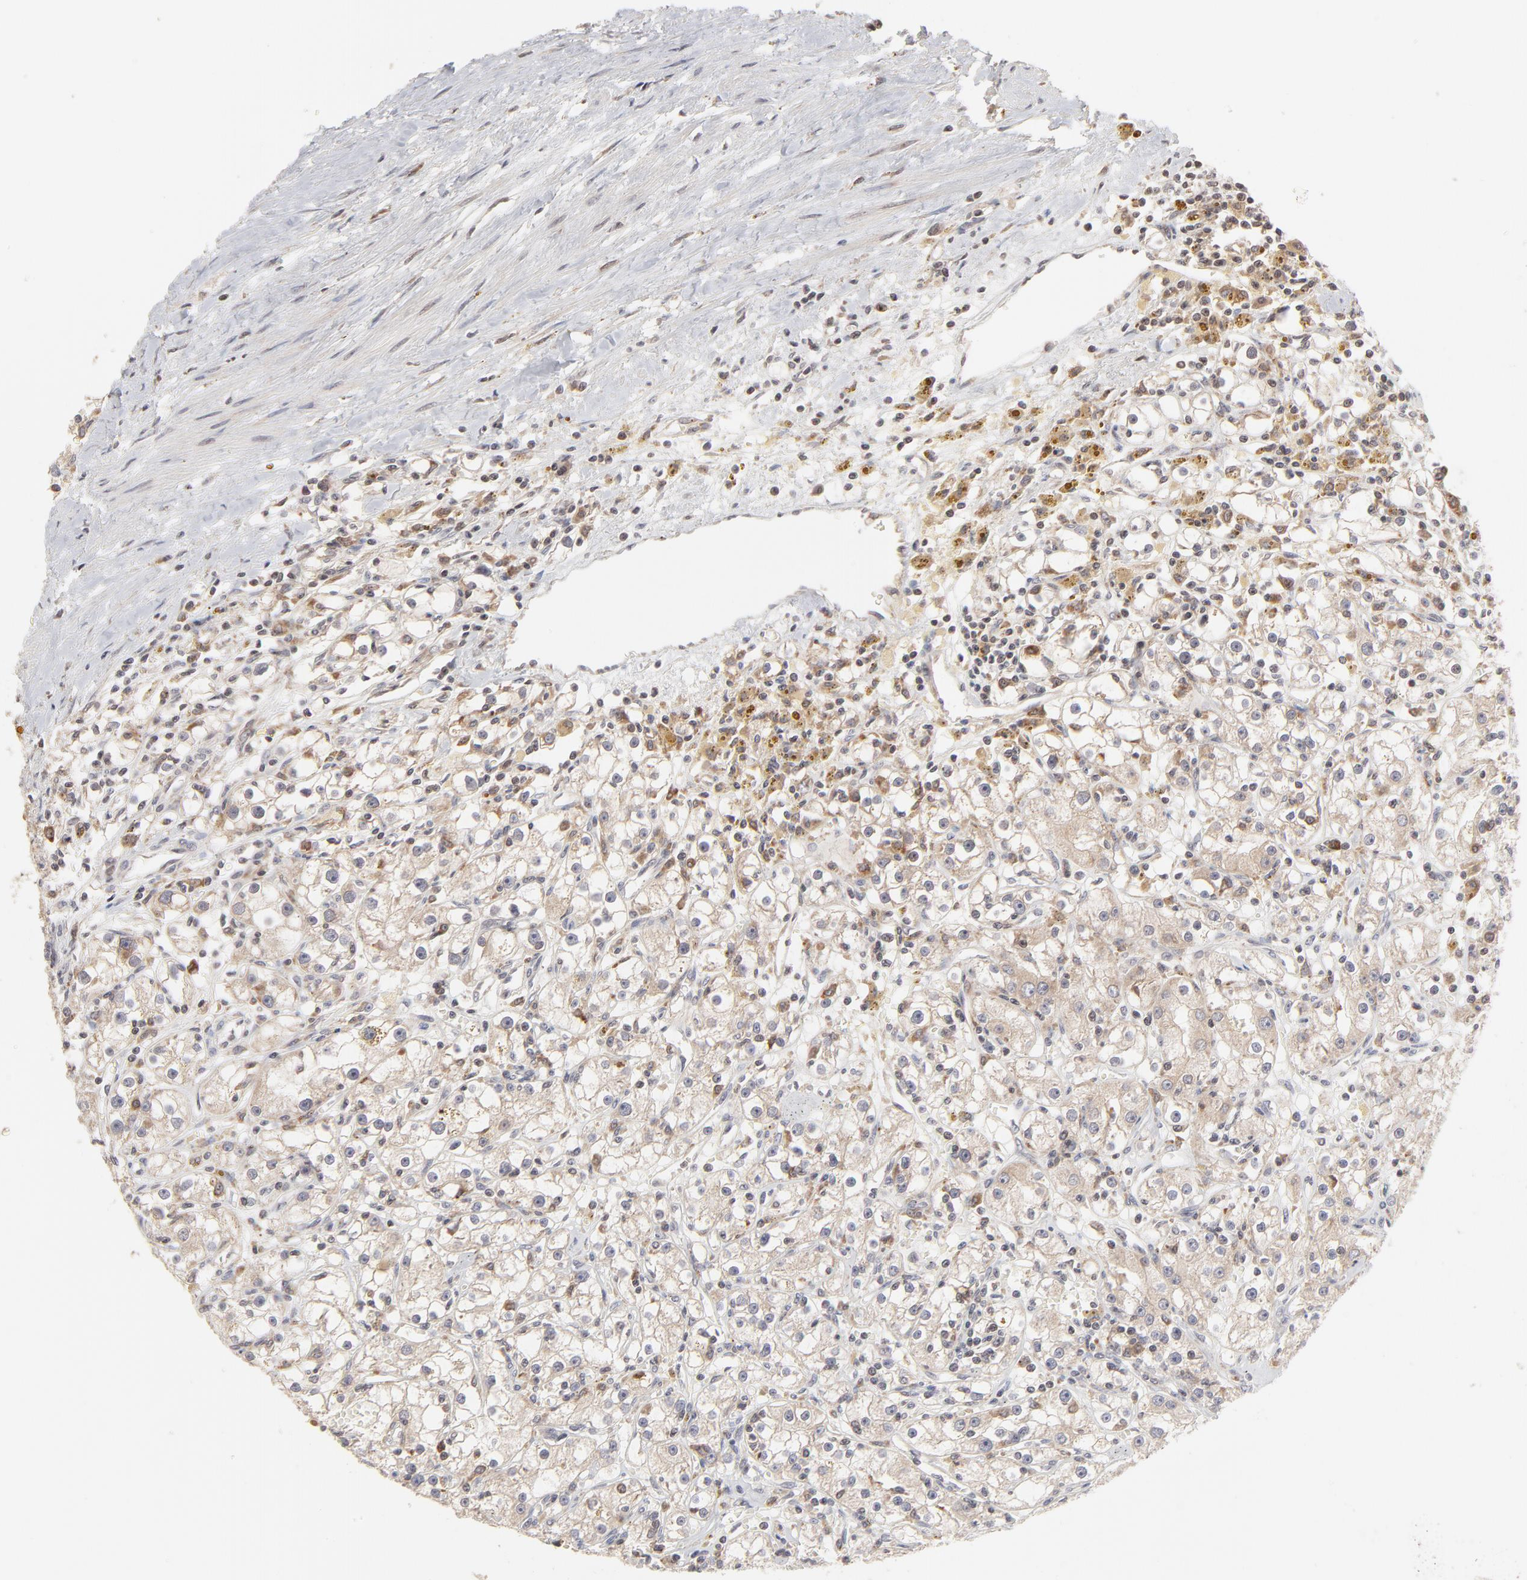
{"staining": {"intensity": "weak", "quantity": "25%-75%", "location": "cytoplasmic/membranous"}, "tissue": "renal cancer", "cell_type": "Tumor cells", "image_type": "cancer", "snomed": [{"axis": "morphology", "description": "Adenocarcinoma, NOS"}, {"axis": "topography", "description": "Kidney"}], "caption": "Human renal cancer stained with a brown dye exhibits weak cytoplasmic/membranous positive staining in approximately 25%-75% of tumor cells.", "gene": "ARIH1", "patient": {"sex": "male", "age": 56}}